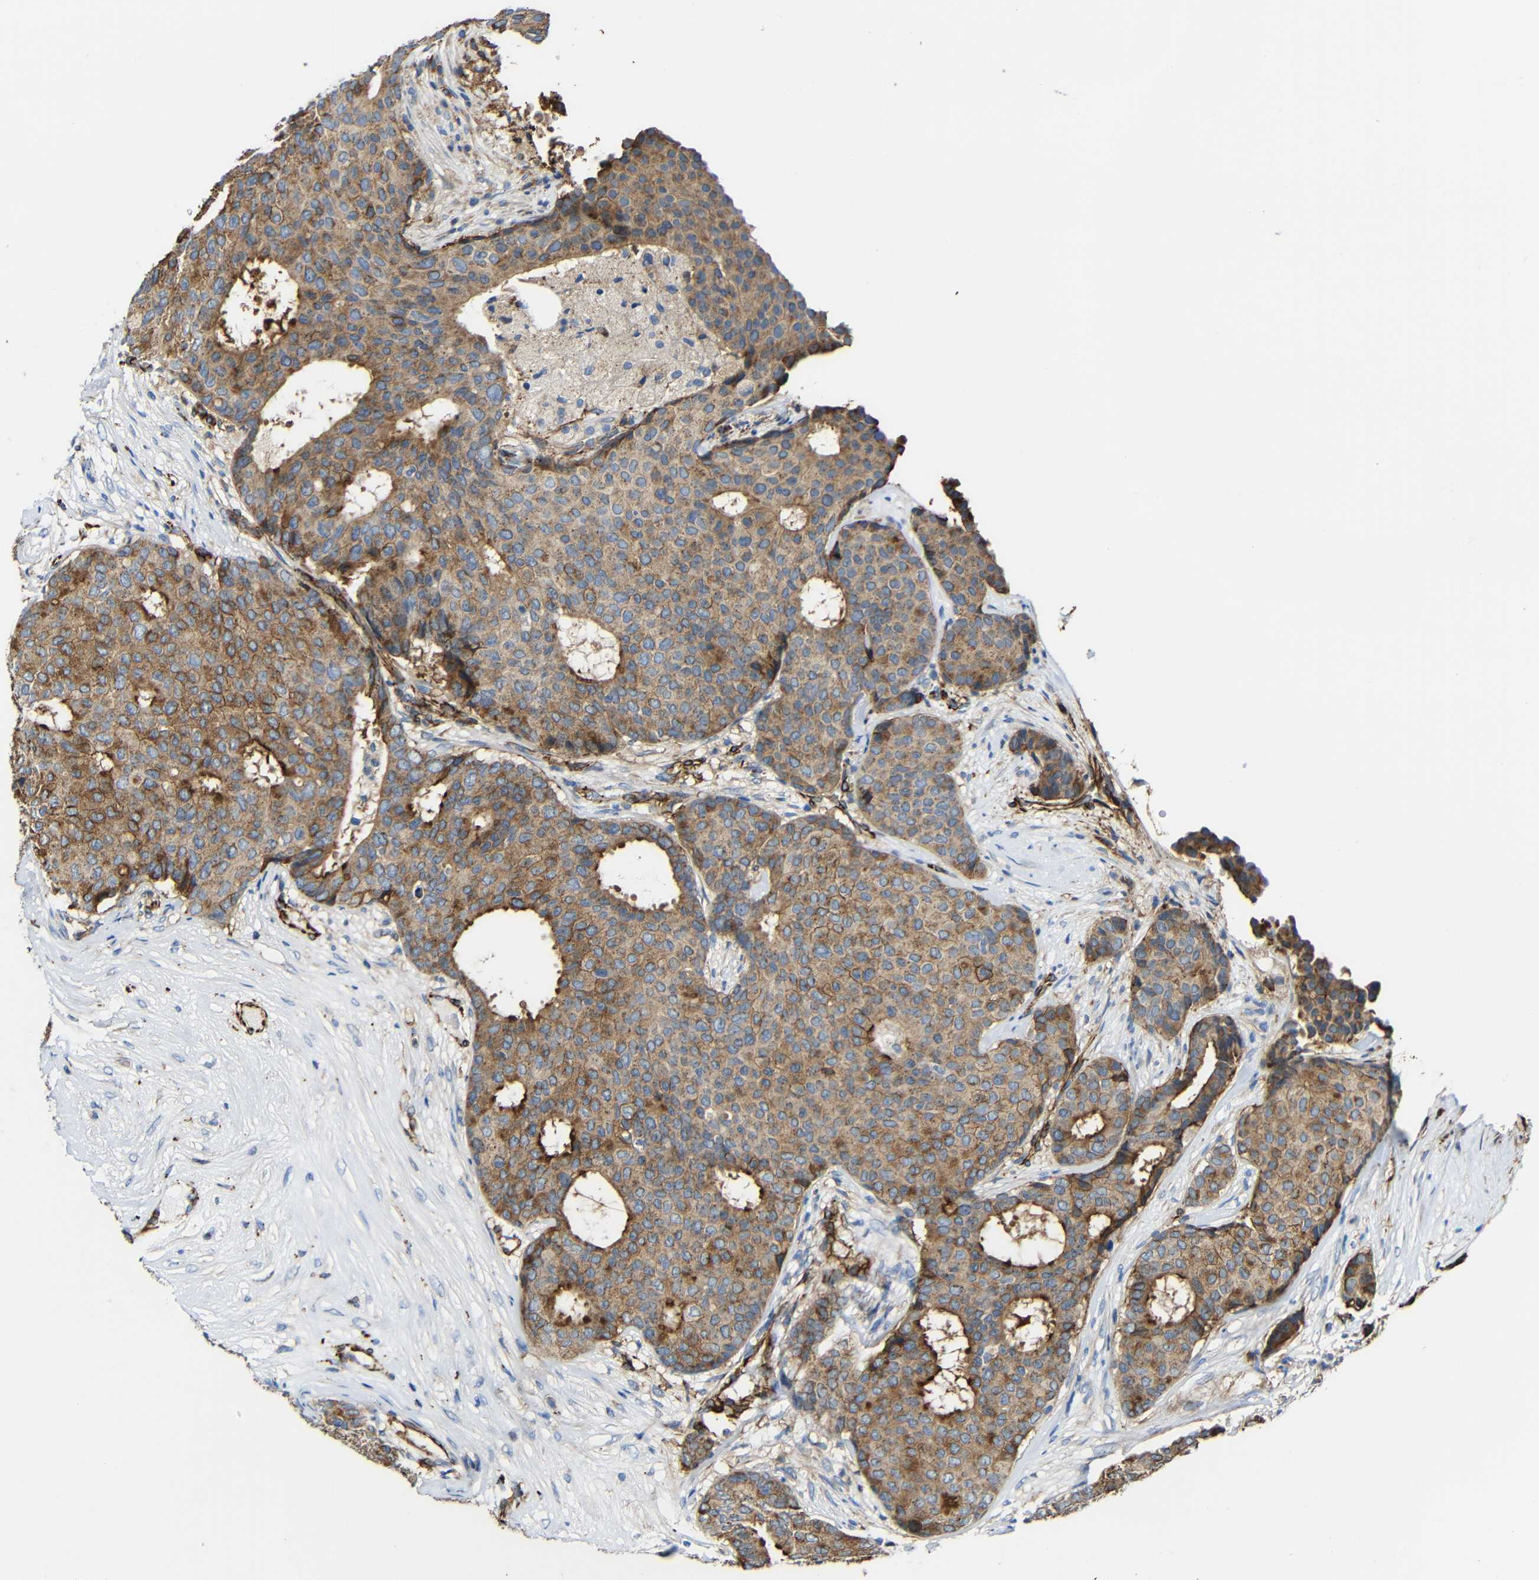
{"staining": {"intensity": "moderate", "quantity": ">75%", "location": "cytoplasmic/membranous"}, "tissue": "breast cancer", "cell_type": "Tumor cells", "image_type": "cancer", "snomed": [{"axis": "morphology", "description": "Duct carcinoma"}, {"axis": "topography", "description": "Breast"}], "caption": "Infiltrating ductal carcinoma (breast) stained for a protein (brown) displays moderate cytoplasmic/membranous positive staining in about >75% of tumor cells.", "gene": "IGSF10", "patient": {"sex": "female", "age": 75}}